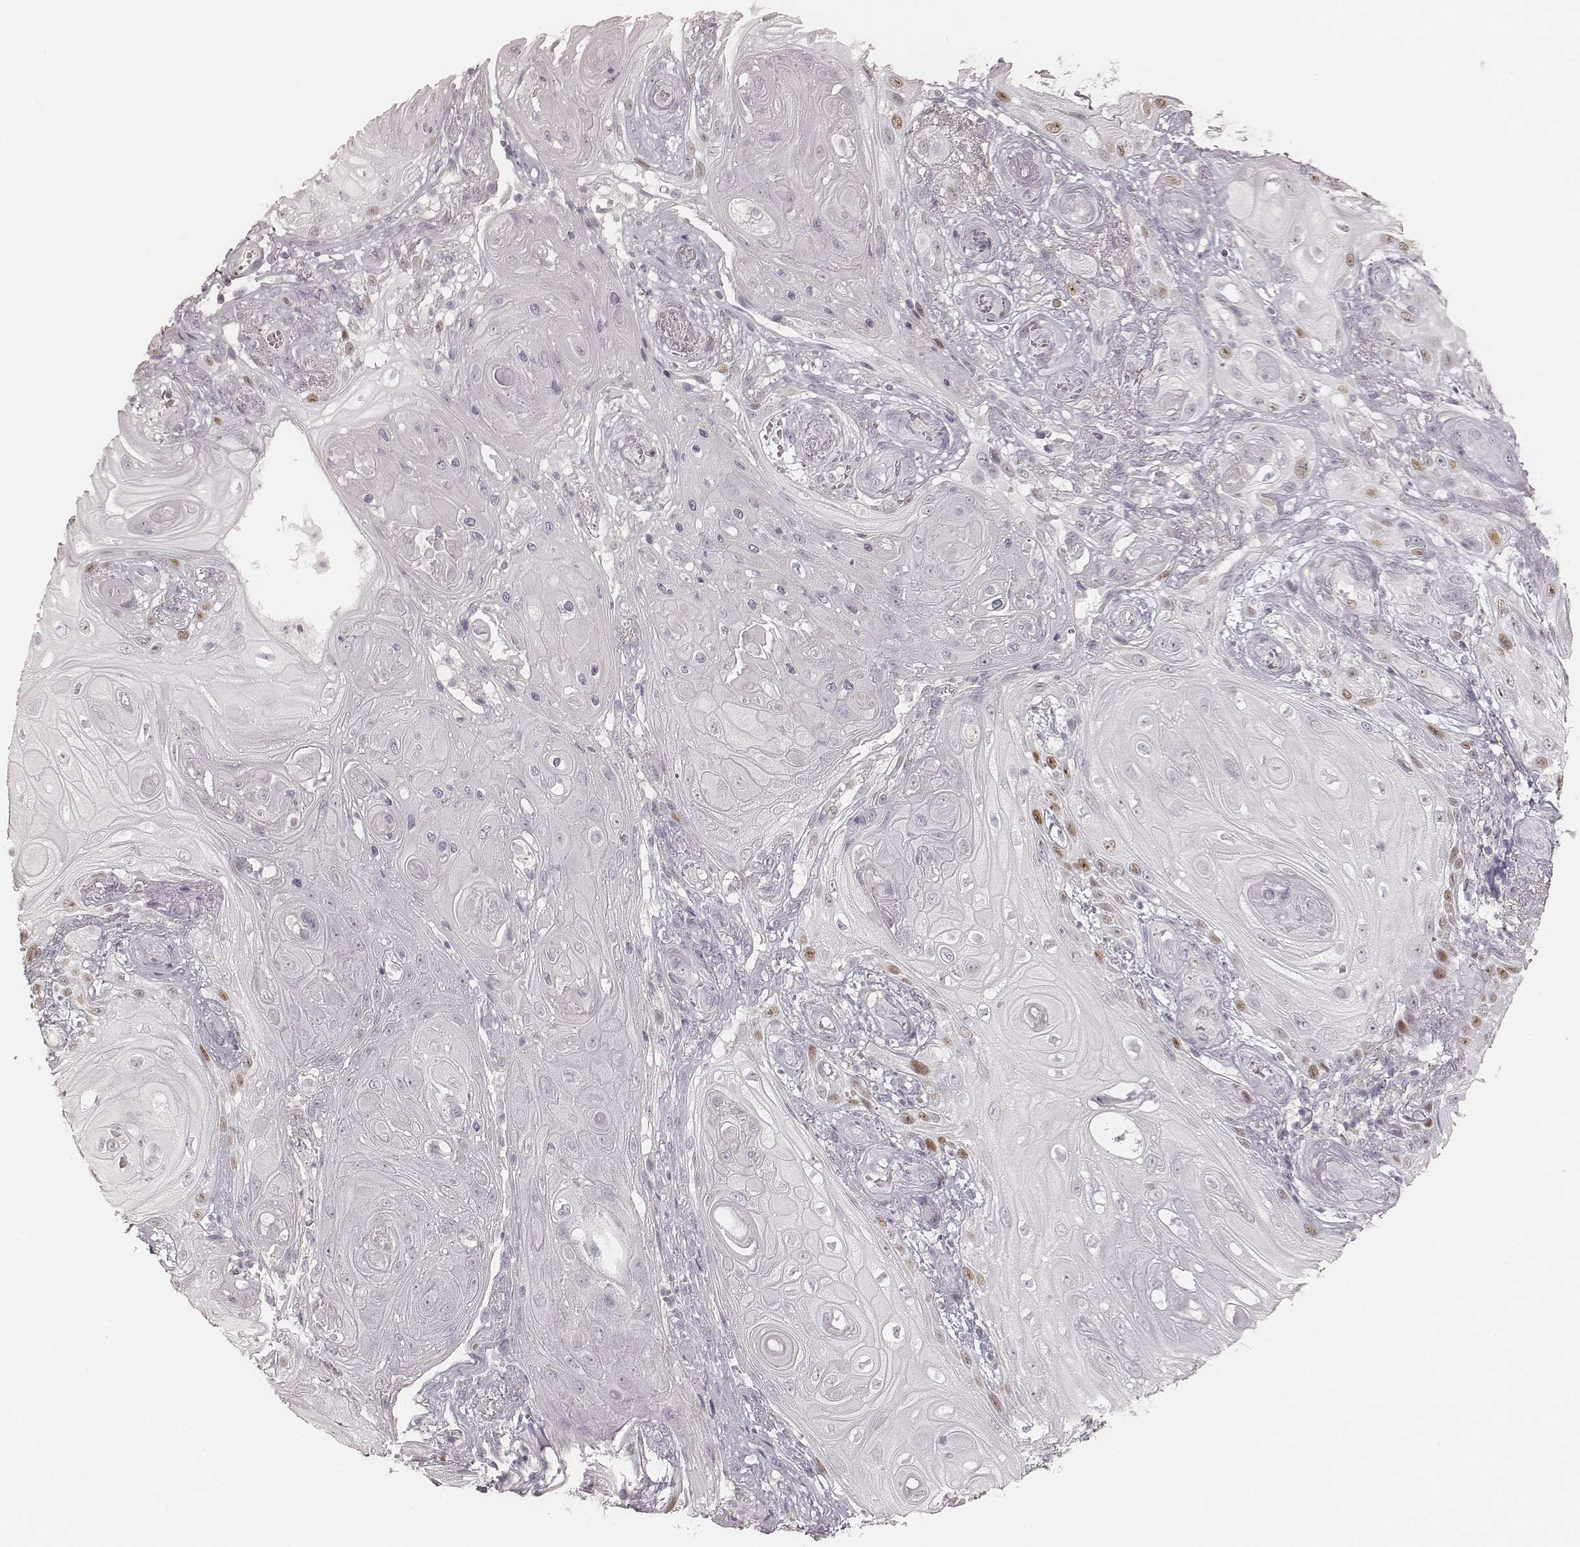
{"staining": {"intensity": "moderate", "quantity": "<25%", "location": "nuclear"}, "tissue": "skin cancer", "cell_type": "Tumor cells", "image_type": "cancer", "snomed": [{"axis": "morphology", "description": "Squamous cell carcinoma, NOS"}, {"axis": "topography", "description": "Skin"}], "caption": "The immunohistochemical stain highlights moderate nuclear expression in tumor cells of skin cancer tissue. The staining is performed using DAB (3,3'-diaminobenzidine) brown chromogen to label protein expression. The nuclei are counter-stained blue using hematoxylin.", "gene": "TEX37", "patient": {"sex": "male", "age": 62}}